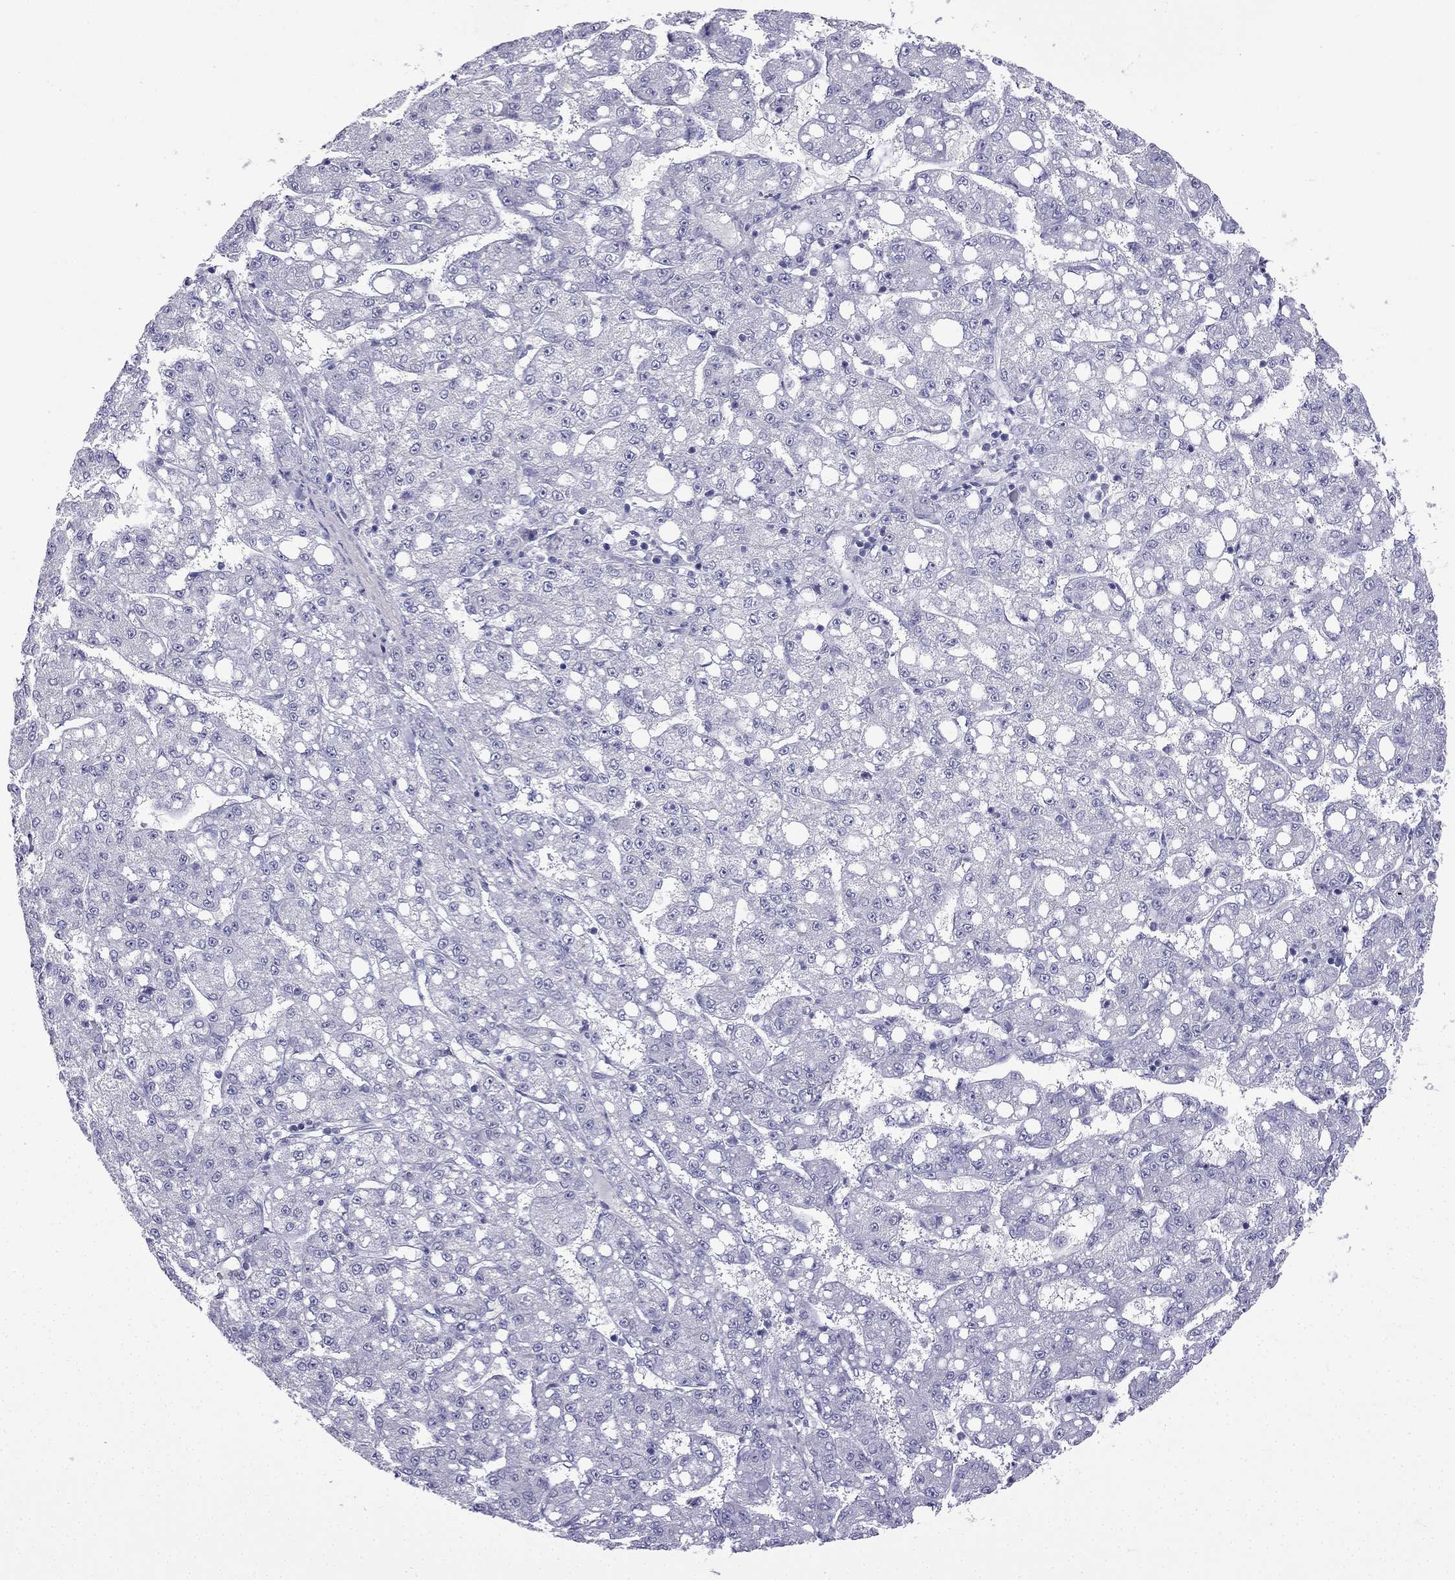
{"staining": {"intensity": "negative", "quantity": "none", "location": "none"}, "tissue": "liver cancer", "cell_type": "Tumor cells", "image_type": "cancer", "snomed": [{"axis": "morphology", "description": "Carcinoma, Hepatocellular, NOS"}, {"axis": "topography", "description": "Liver"}], "caption": "This is an immunohistochemistry (IHC) photomicrograph of human liver hepatocellular carcinoma. There is no staining in tumor cells.", "gene": "GJA8", "patient": {"sex": "female", "age": 65}}